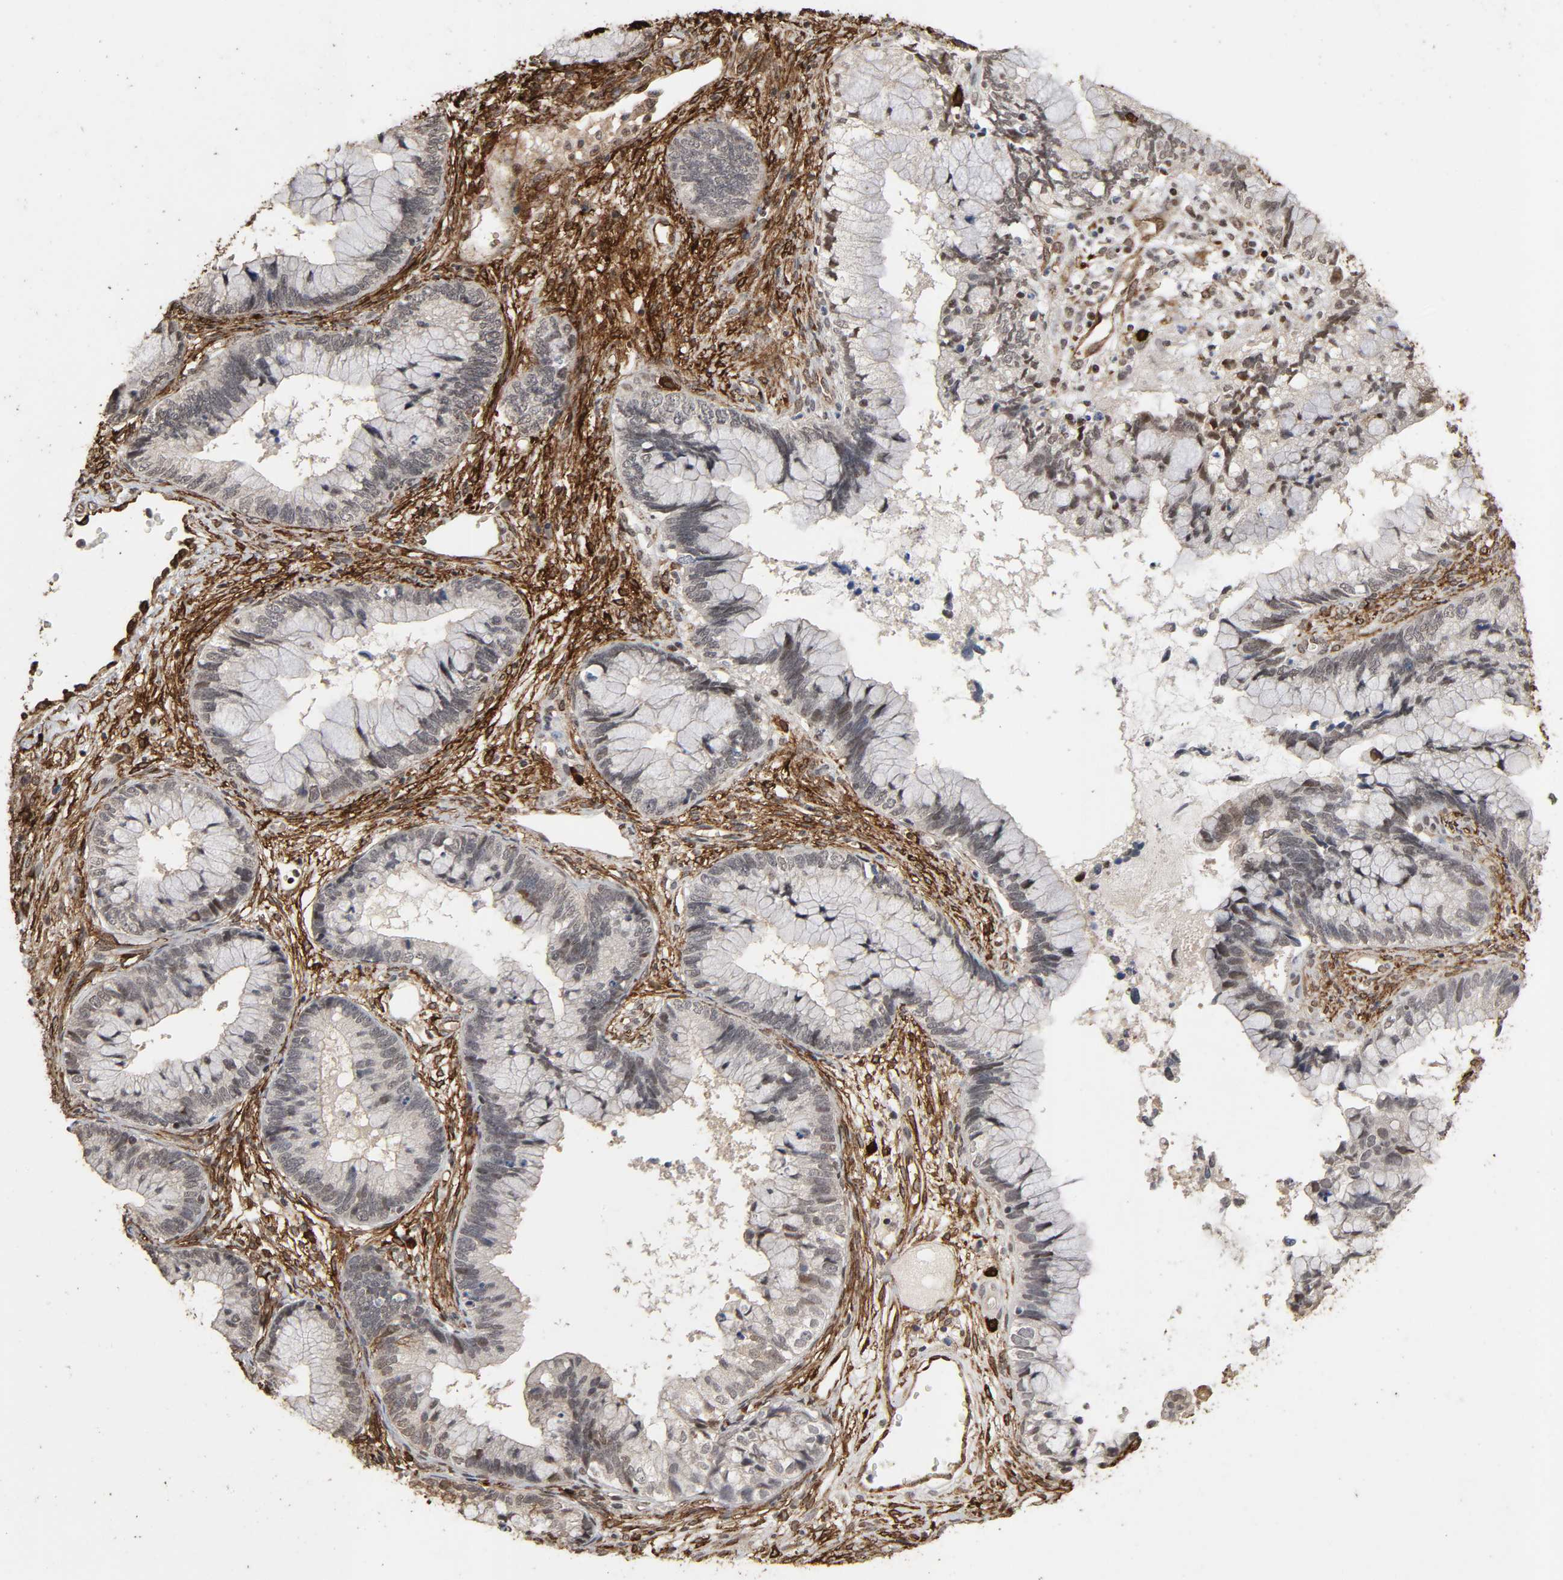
{"staining": {"intensity": "weak", "quantity": "<25%", "location": "cytoplasmic/membranous,nuclear"}, "tissue": "cervical cancer", "cell_type": "Tumor cells", "image_type": "cancer", "snomed": [{"axis": "morphology", "description": "Adenocarcinoma, NOS"}, {"axis": "topography", "description": "Cervix"}], "caption": "High power microscopy photomicrograph of an immunohistochemistry micrograph of adenocarcinoma (cervical), revealing no significant positivity in tumor cells.", "gene": "AHNAK2", "patient": {"sex": "female", "age": 44}}